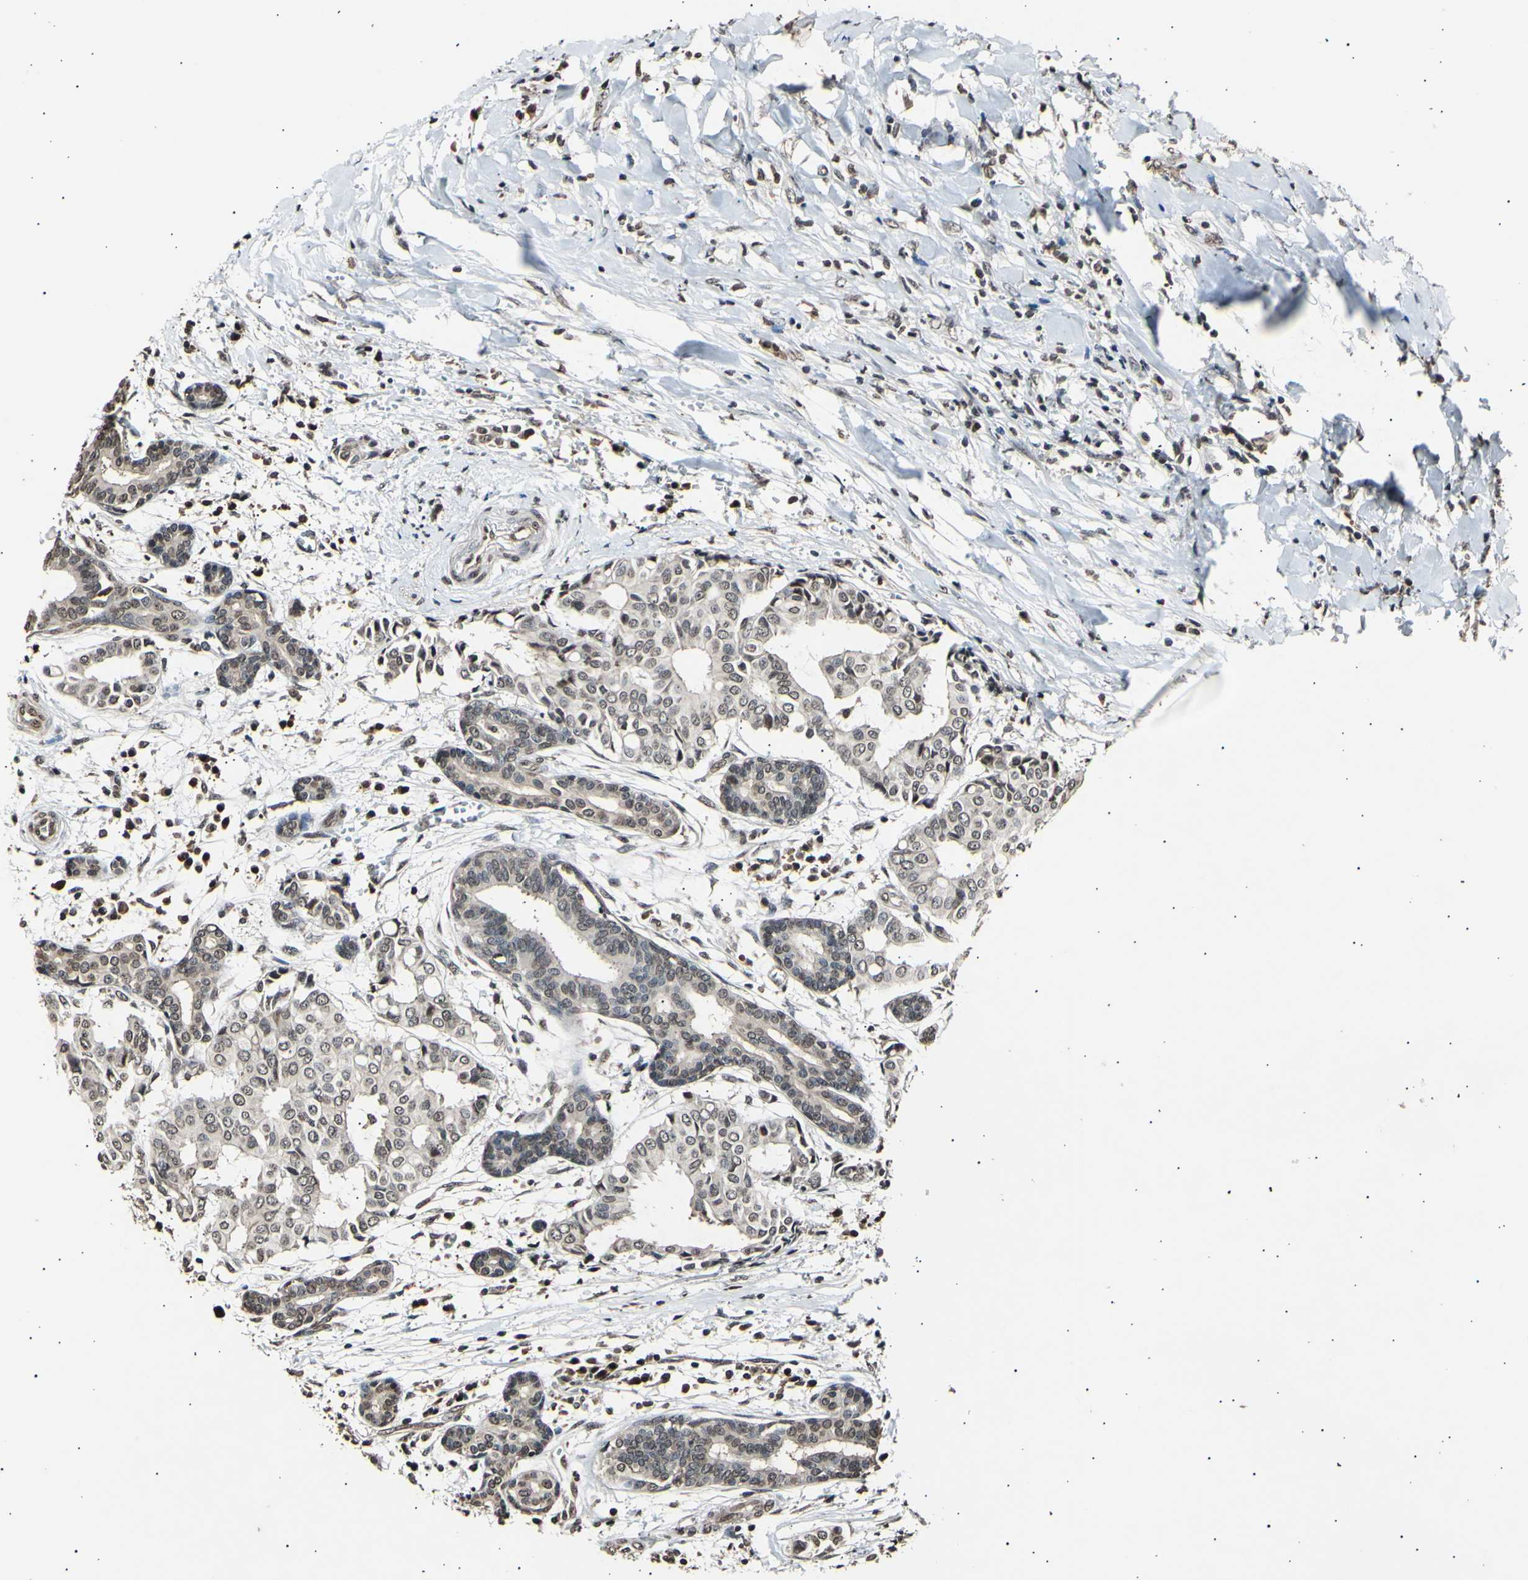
{"staining": {"intensity": "moderate", "quantity": ">75%", "location": "cytoplasmic/membranous,nuclear"}, "tissue": "head and neck cancer", "cell_type": "Tumor cells", "image_type": "cancer", "snomed": [{"axis": "morphology", "description": "Adenocarcinoma, NOS"}, {"axis": "topography", "description": "Salivary gland"}, {"axis": "topography", "description": "Head-Neck"}], "caption": "This histopathology image reveals immunohistochemistry (IHC) staining of human adenocarcinoma (head and neck), with medium moderate cytoplasmic/membranous and nuclear staining in approximately >75% of tumor cells.", "gene": "ANAPC7", "patient": {"sex": "female", "age": 59}}